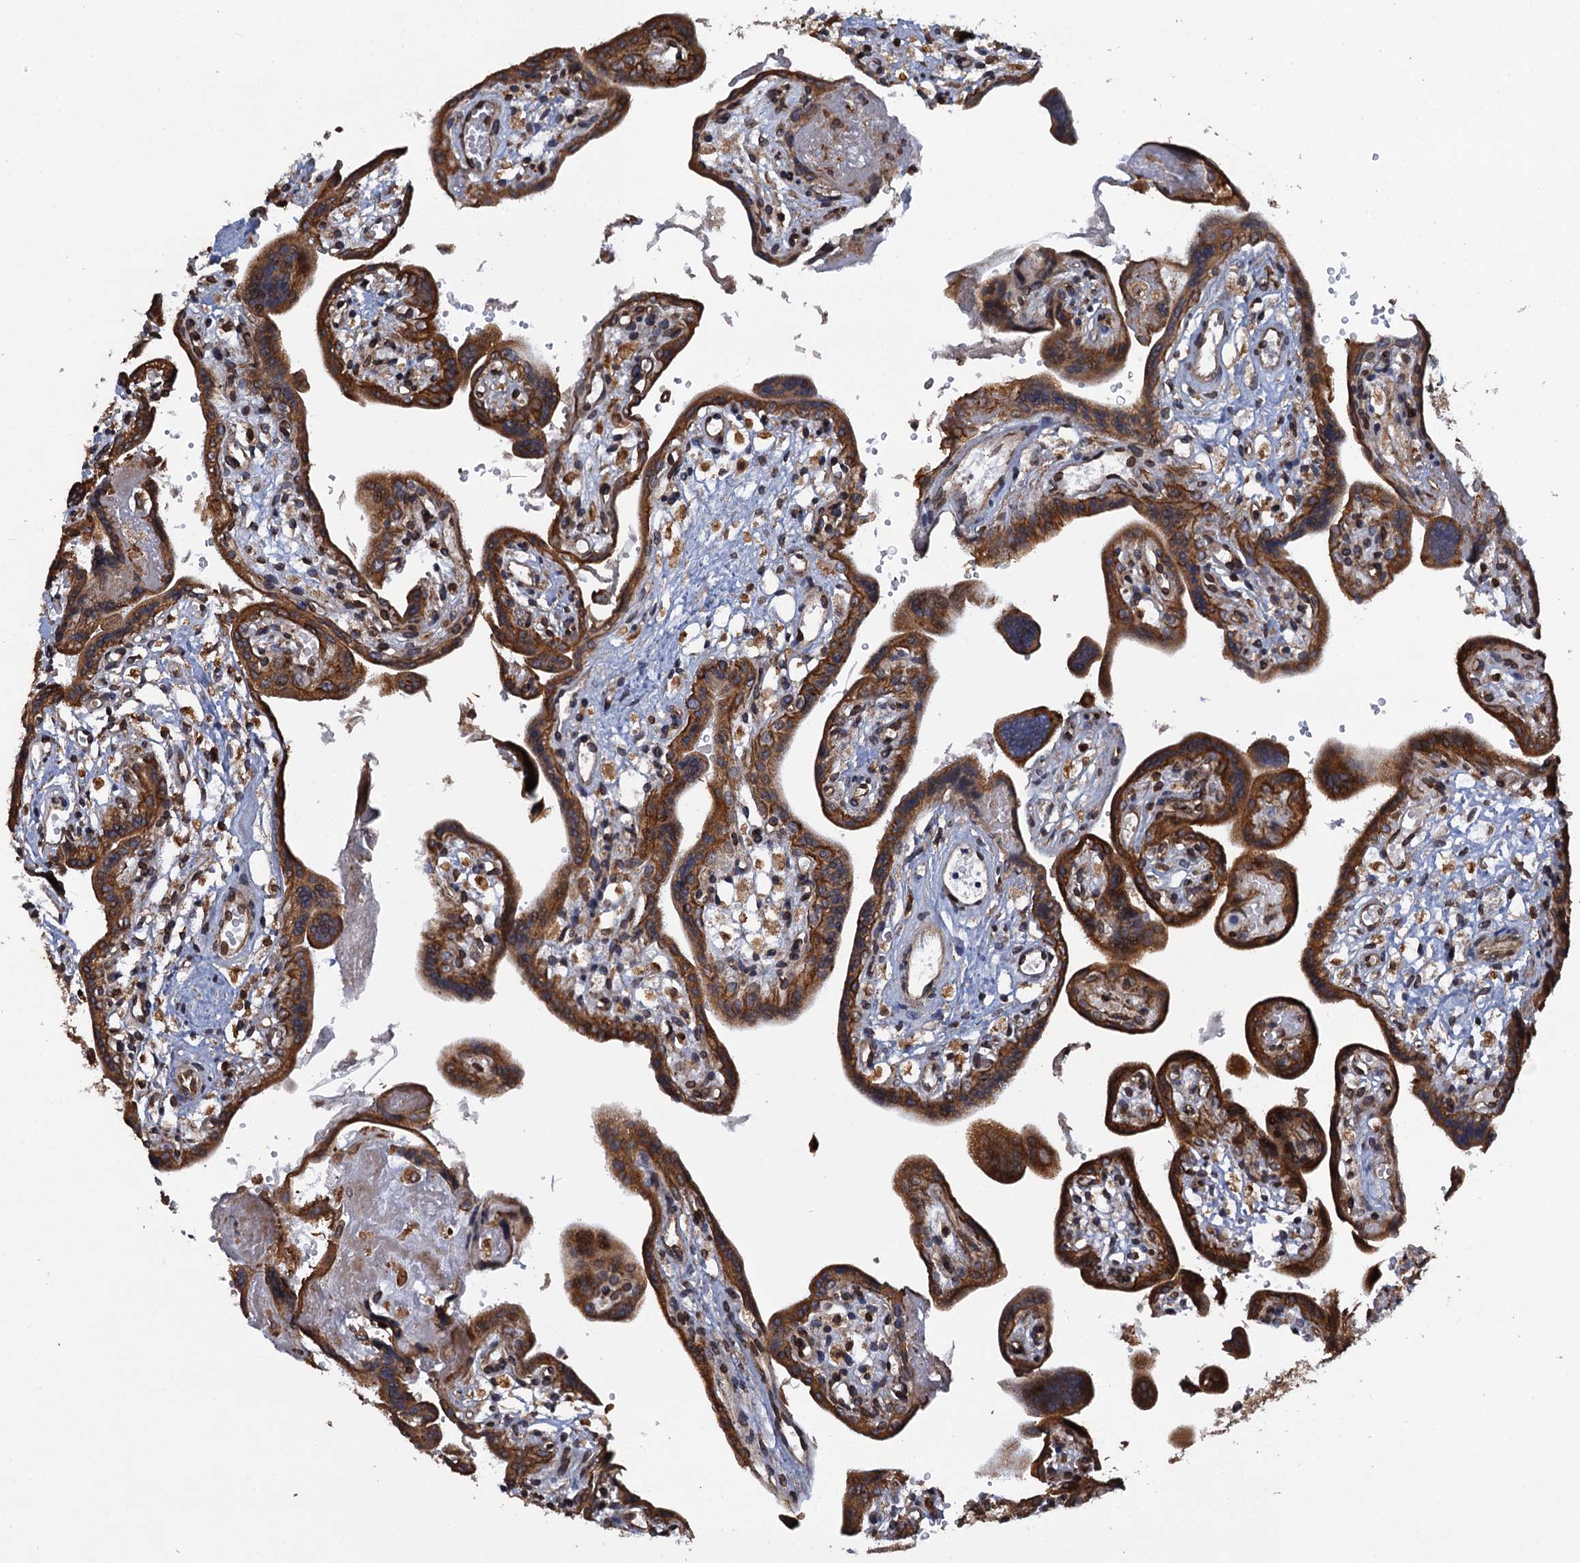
{"staining": {"intensity": "strong", "quantity": ">75%", "location": "cytoplasmic/membranous"}, "tissue": "placenta", "cell_type": "Trophoblastic cells", "image_type": "normal", "snomed": [{"axis": "morphology", "description": "Normal tissue, NOS"}, {"axis": "topography", "description": "Placenta"}], "caption": "Placenta stained with IHC reveals strong cytoplasmic/membranous staining in about >75% of trophoblastic cells.", "gene": "ARMC5", "patient": {"sex": "female", "age": 37}}